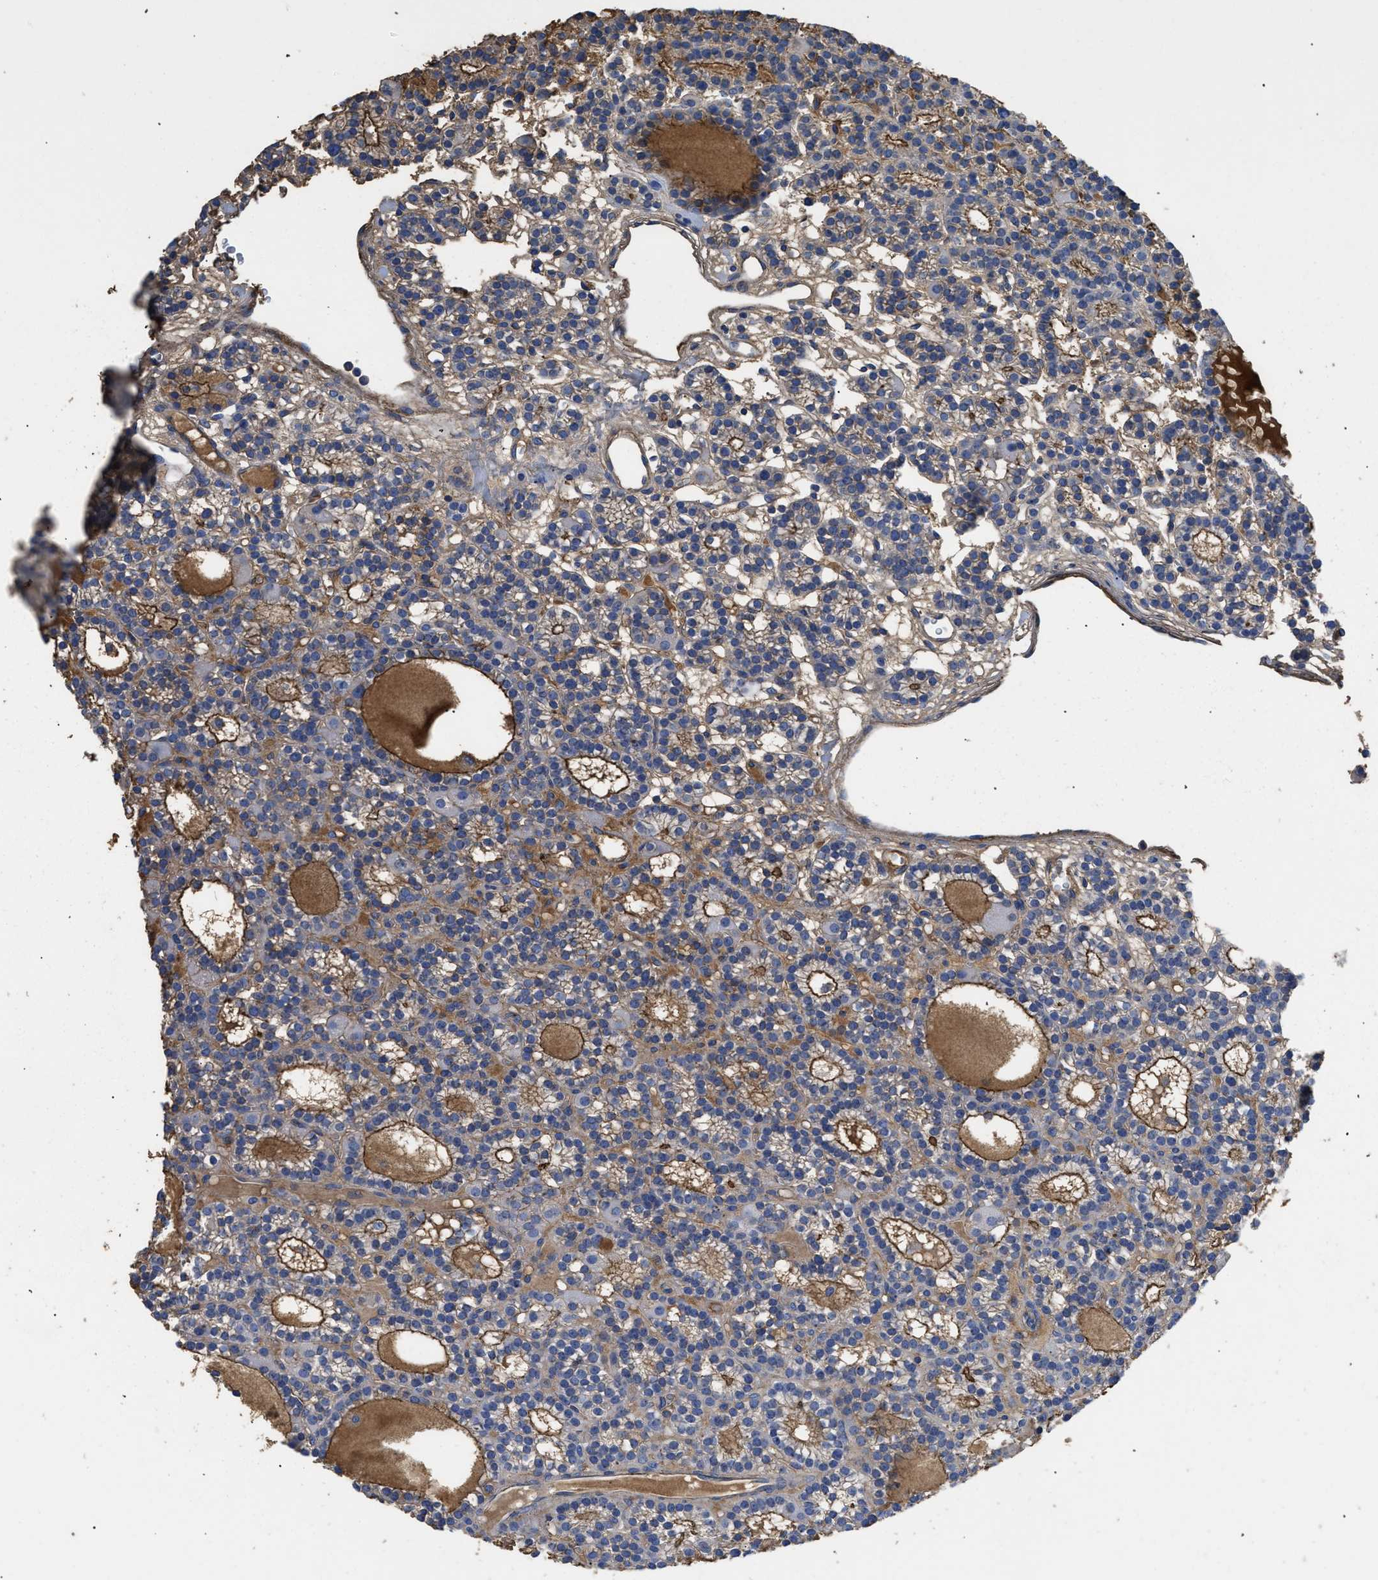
{"staining": {"intensity": "moderate", "quantity": "25%-75%", "location": "cytoplasmic/membranous"}, "tissue": "parathyroid gland", "cell_type": "Glandular cells", "image_type": "normal", "snomed": [{"axis": "morphology", "description": "Normal tissue, NOS"}, {"axis": "morphology", "description": "Adenoma, NOS"}, {"axis": "topography", "description": "Parathyroid gland"}], "caption": "Parathyroid gland stained with IHC demonstrates moderate cytoplasmic/membranous staining in about 25%-75% of glandular cells. (IHC, brightfield microscopy, high magnification).", "gene": "USP4", "patient": {"sex": "female", "age": 58}}